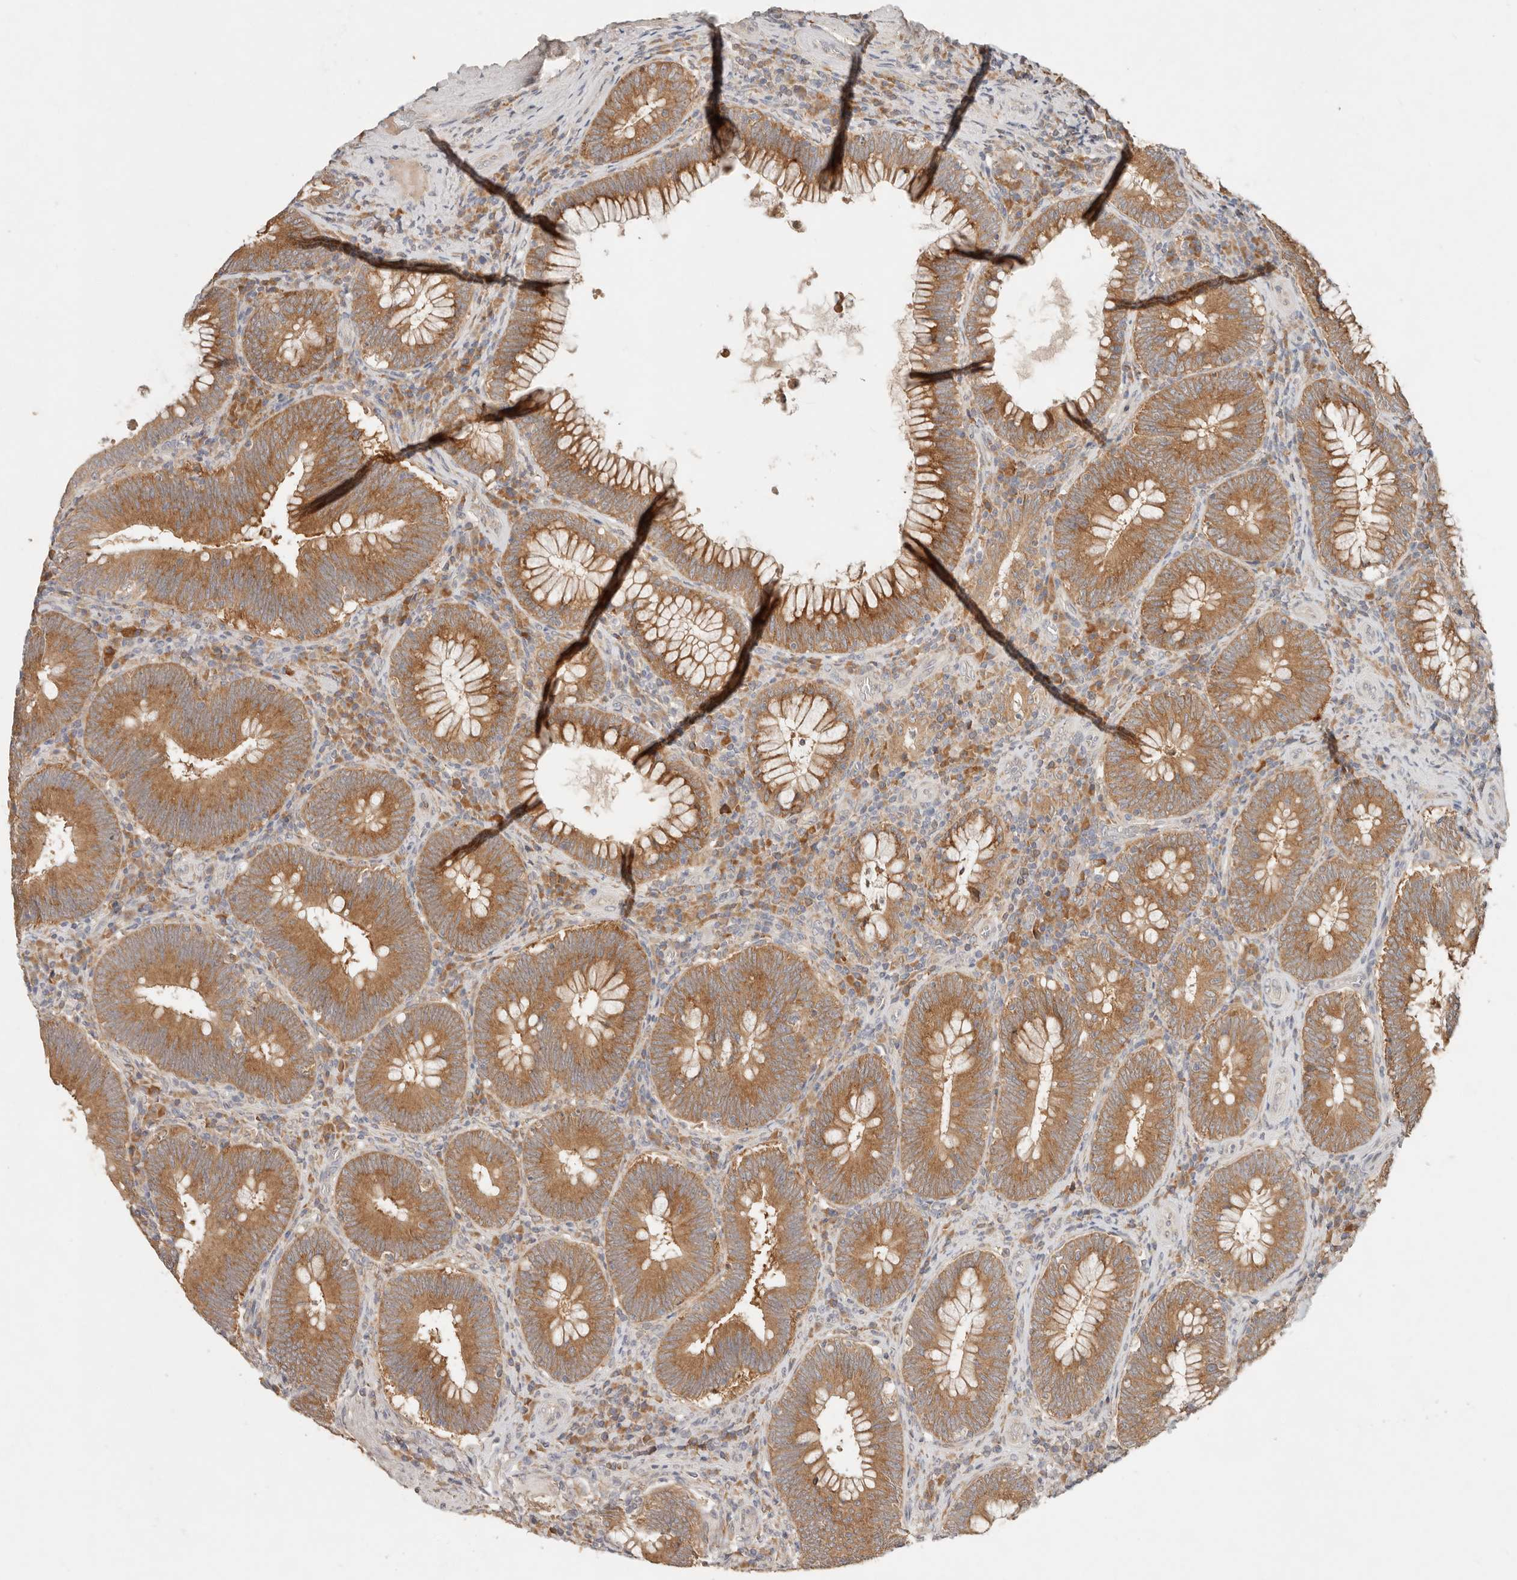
{"staining": {"intensity": "strong", "quantity": ">75%", "location": "cytoplasmic/membranous"}, "tissue": "colorectal cancer", "cell_type": "Tumor cells", "image_type": "cancer", "snomed": [{"axis": "morphology", "description": "Normal tissue, NOS"}, {"axis": "topography", "description": "Colon"}], "caption": "Protein staining of colorectal cancer tissue exhibits strong cytoplasmic/membranous staining in approximately >75% of tumor cells.", "gene": "ARHGEF10L", "patient": {"sex": "female", "age": 82}}